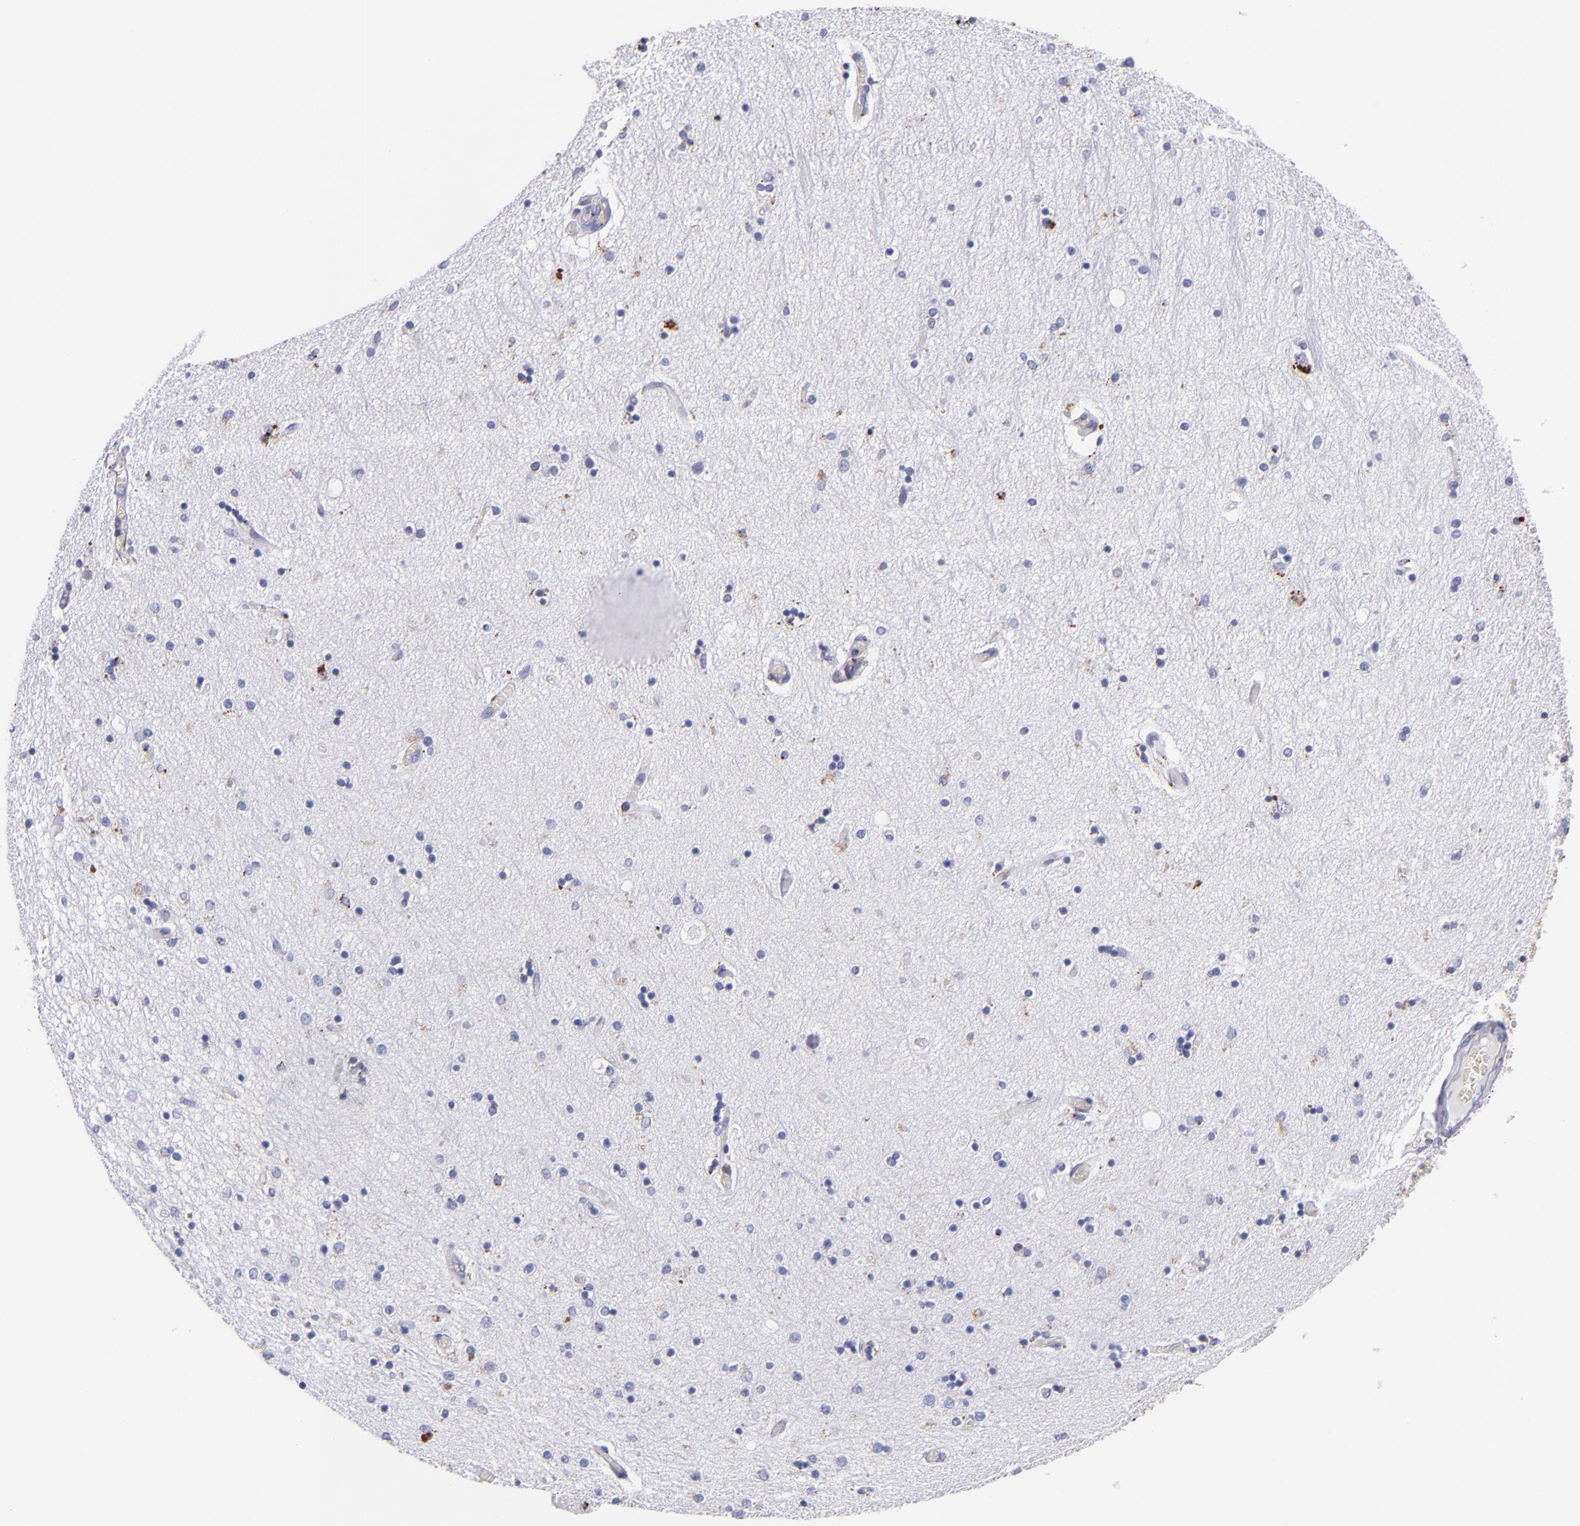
{"staining": {"intensity": "weak", "quantity": "<25%", "location": "cytoplasmic/membranous"}, "tissue": "hippocampus", "cell_type": "Glial cells", "image_type": "normal", "snomed": [{"axis": "morphology", "description": "Normal tissue, NOS"}, {"axis": "topography", "description": "Hippocampus"}], "caption": "This is an immunohistochemistry (IHC) image of benign human hippocampus. There is no expression in glial cells.", "gene": "IVL", "patient": {"sex": "female", "age": 54}}